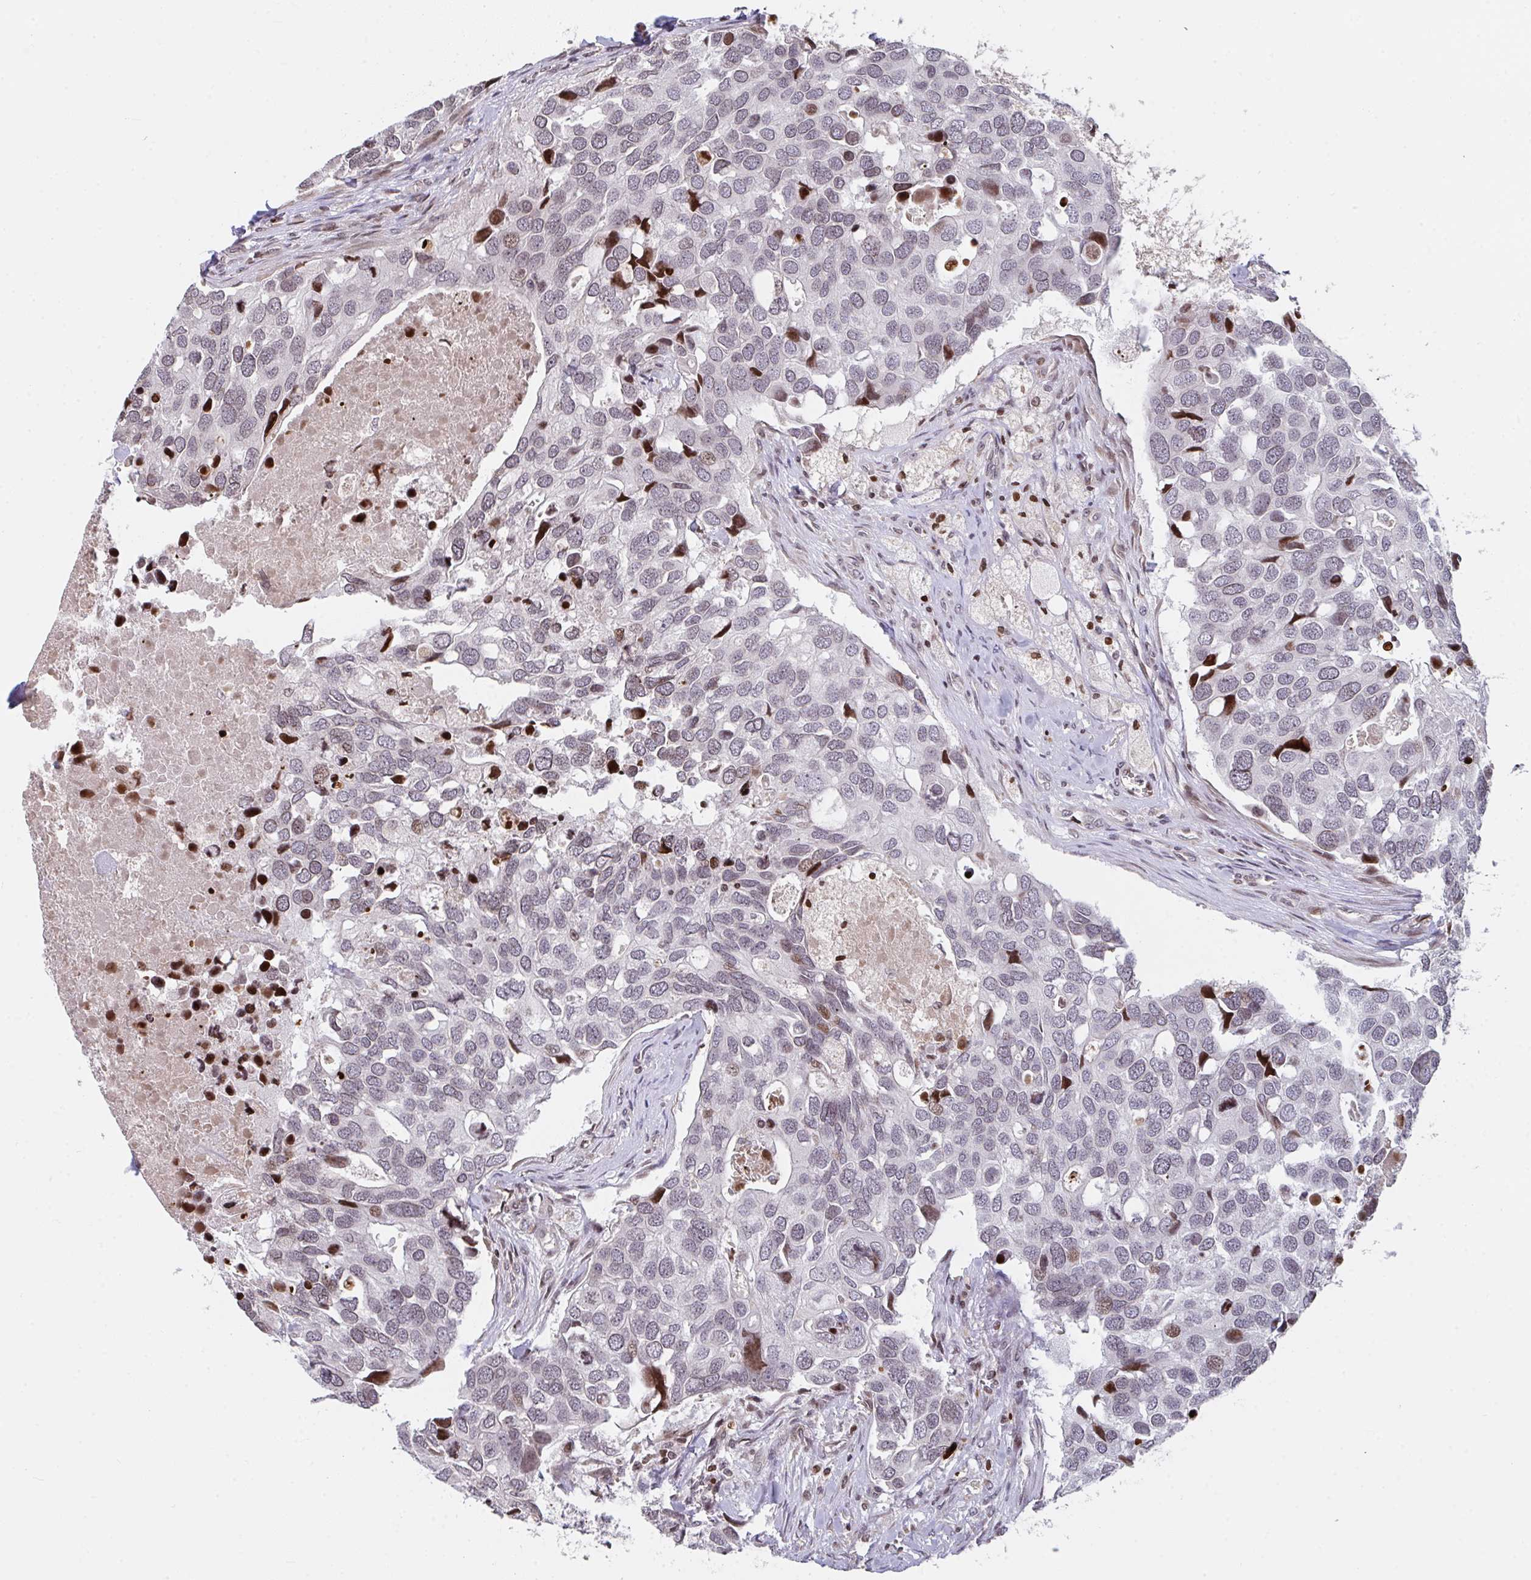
{"staining": {"intensity": "strong", "quantity": "<25%", "location": "nuclear"}, "tissue": "breast cancer", "cell_type": "Tumor cells", "image_type": "cancer", "snomed": [{"axis": "morphology", "description": "Duct carcinoma"}, {"axis": "topography", "description": "Breast"}], "caption": "Breast infiltrating ductal carcinoma stained with DAB immunohistochemistry (IHC) demonstrates medium levels of strong nuclear expression in approximately <25% of tumor cells.", "gene": "PCDHB8", "patient": {"sex": "female", "age": 83}}